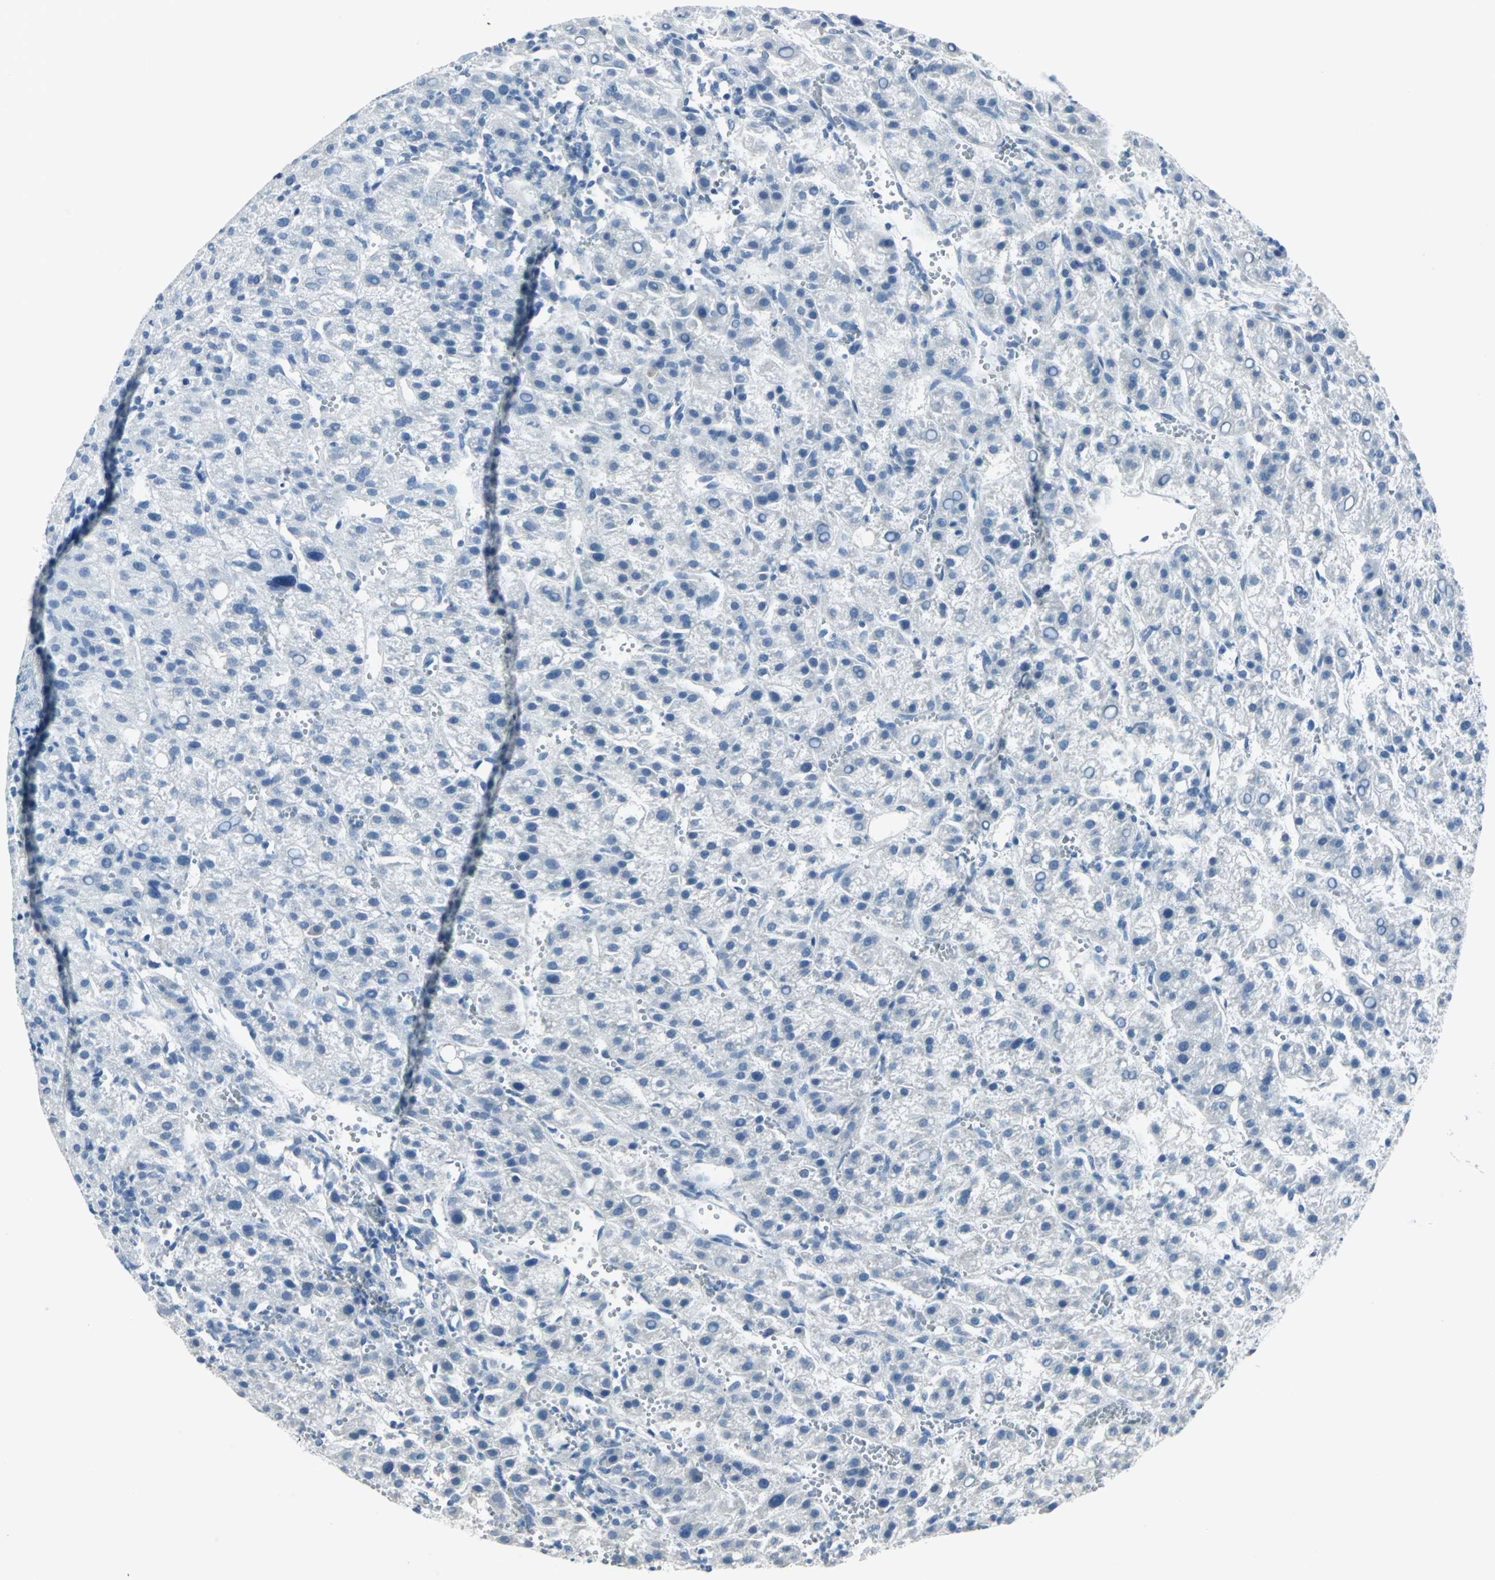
{"staining": {"intensity": "negative", "quantity": "none", "location": "none"}, "tissue": "liver cancer", "cell_type": "Tumor cells", "image_type": "cancer", "snomed": [{"axis": "morphology", "description": "Carcinoma, Hepatocellular, NOS"}, {"axis": "topography", "description": "Liver"}], "caption": "A photomicrograph of liver cancer stained for a protein exhibits no brown staining in tumor cells.", "gene": "DNAI2", "patient": {"sex": "female", "age": 58}}